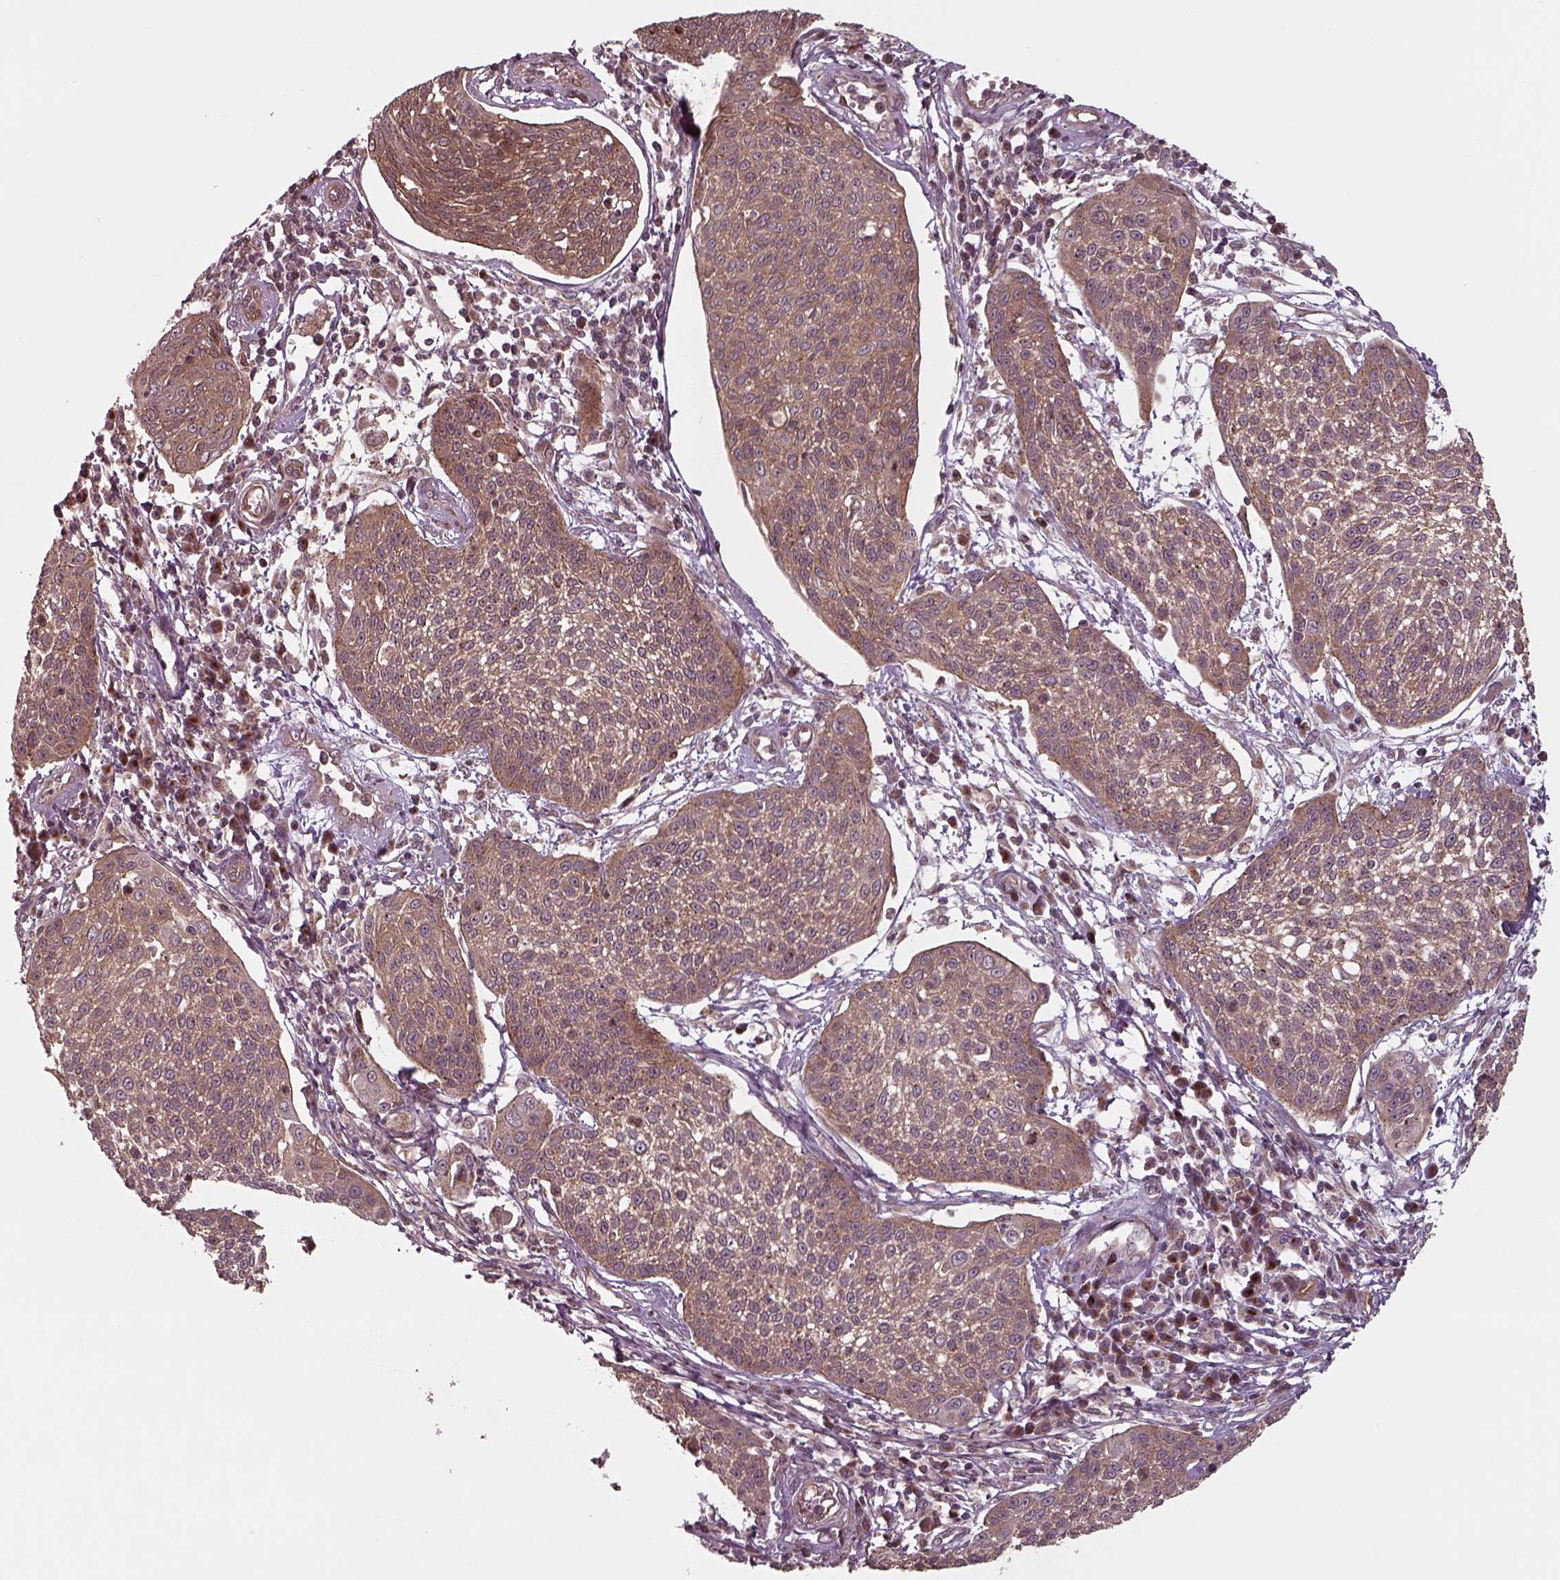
{"staining": {"intensity": "moderate", "quantity": ">75%", "location": "cytoplasmic/membranous"}, "tissue": "cervical cancer", "cell_type": "Tumor cells", "image_type": "cancer", "snomed": [{"axis": "morphology", "description": "Squamous cell carcinoma, NOS"}, {"axis": "topography", "description": "Cervix"}], "caption": "A micrograph showing moderate cytoplasmic/membranous positivity in approximately >75% of tumor cells in squamous cell carcinoma (cervical), as visualized by brown immunohistochemical staining.", "gene": "CHMP3", "patient": {"sex": "female", "age": 34}}